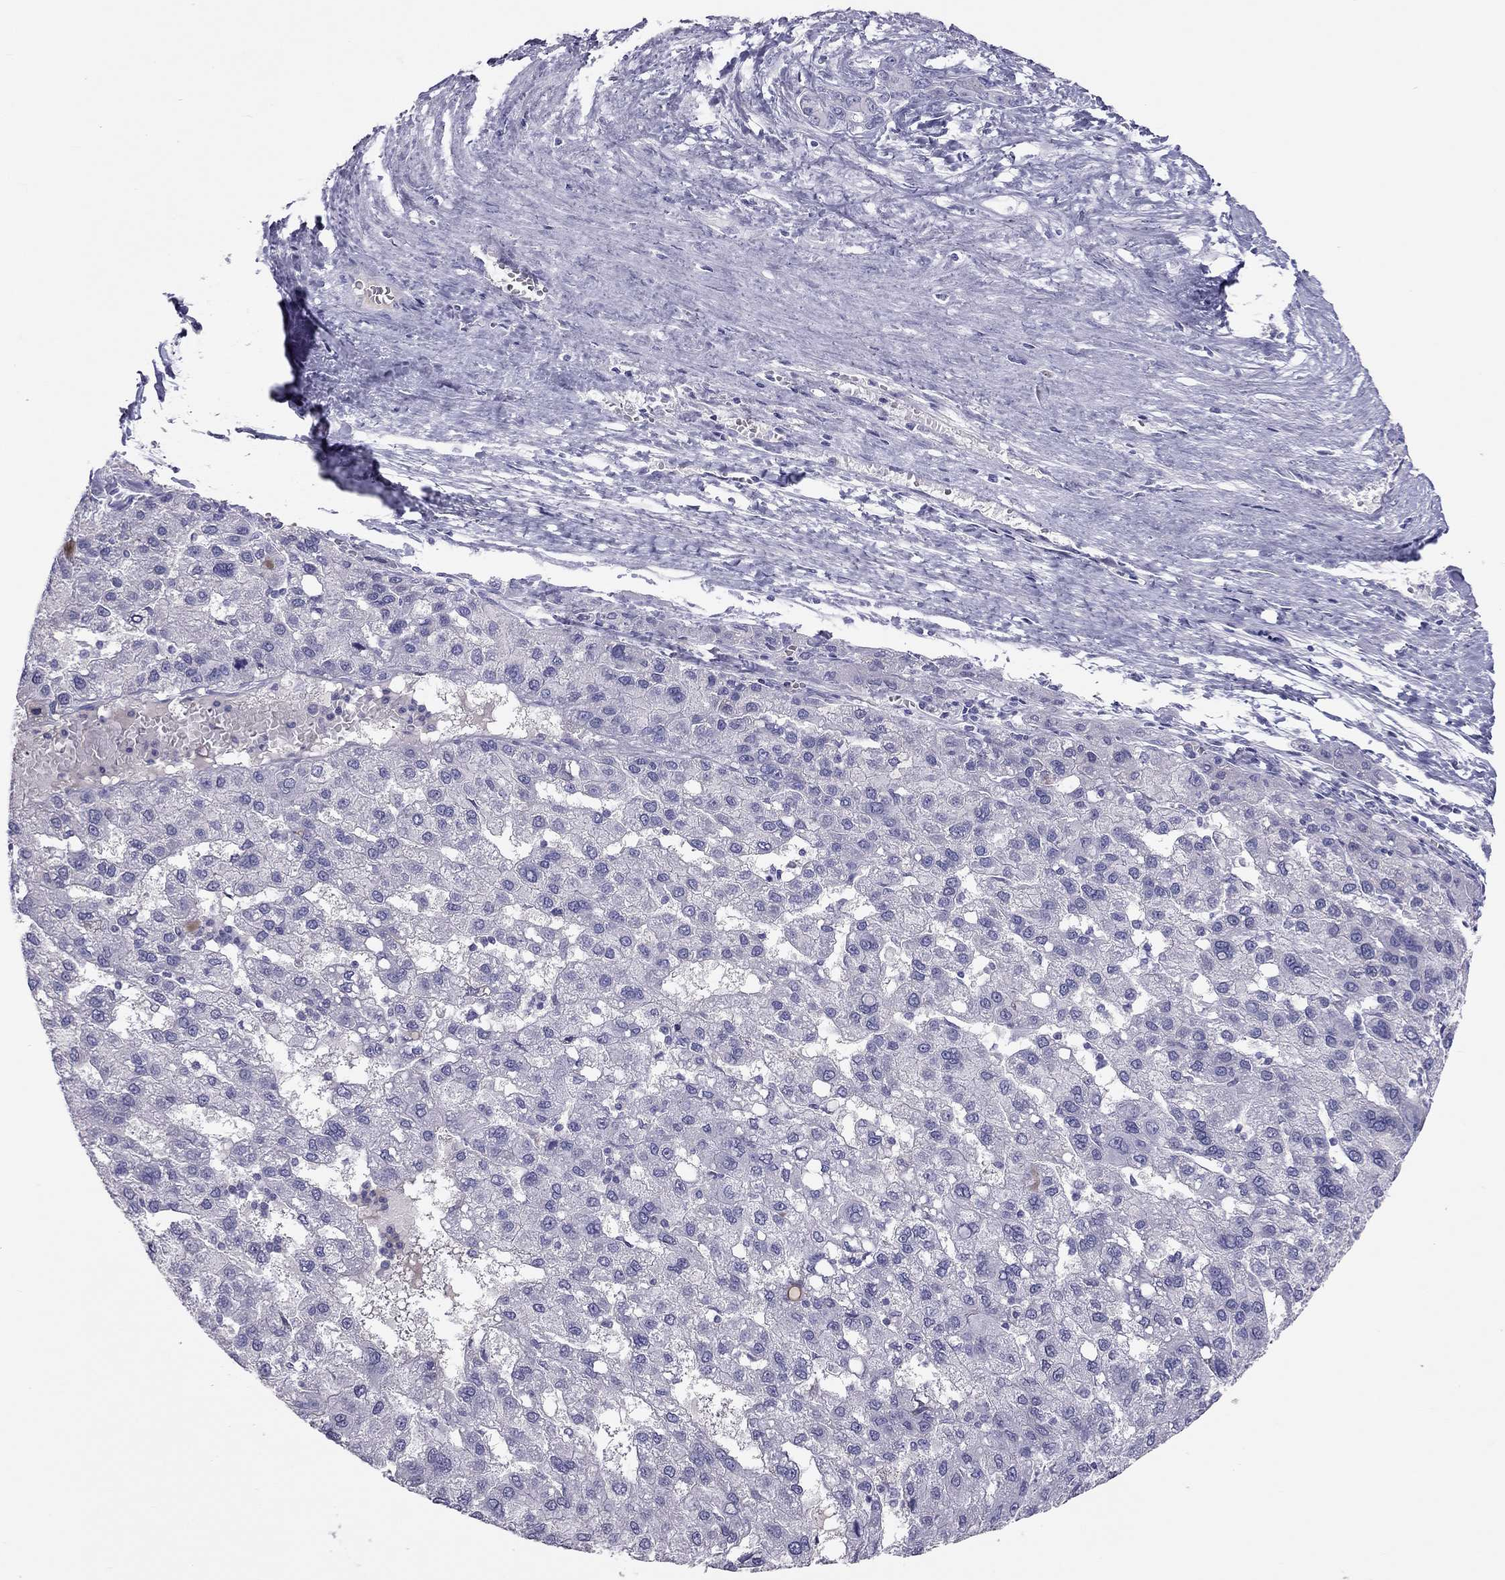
{"staining": {"intensity": "negative", "quantity": "none", "location": "none"}, "tissue": "liver cancer", "cell_type": "Tumor cells", "image_type": "cancer", "snomed": [{"axis": "morphology", "description": "Carcinoma, Hepatocellular, NOS"}, {"axis": "topography", "description": "Liver"}], "caption": "DAB immunohistochemical staining of human liver hepatocellular carcinoma demonstrates no significant staining in tumor cells.", "gene": "KLRG1", "patient": {"sex": "female", "age": 82}}